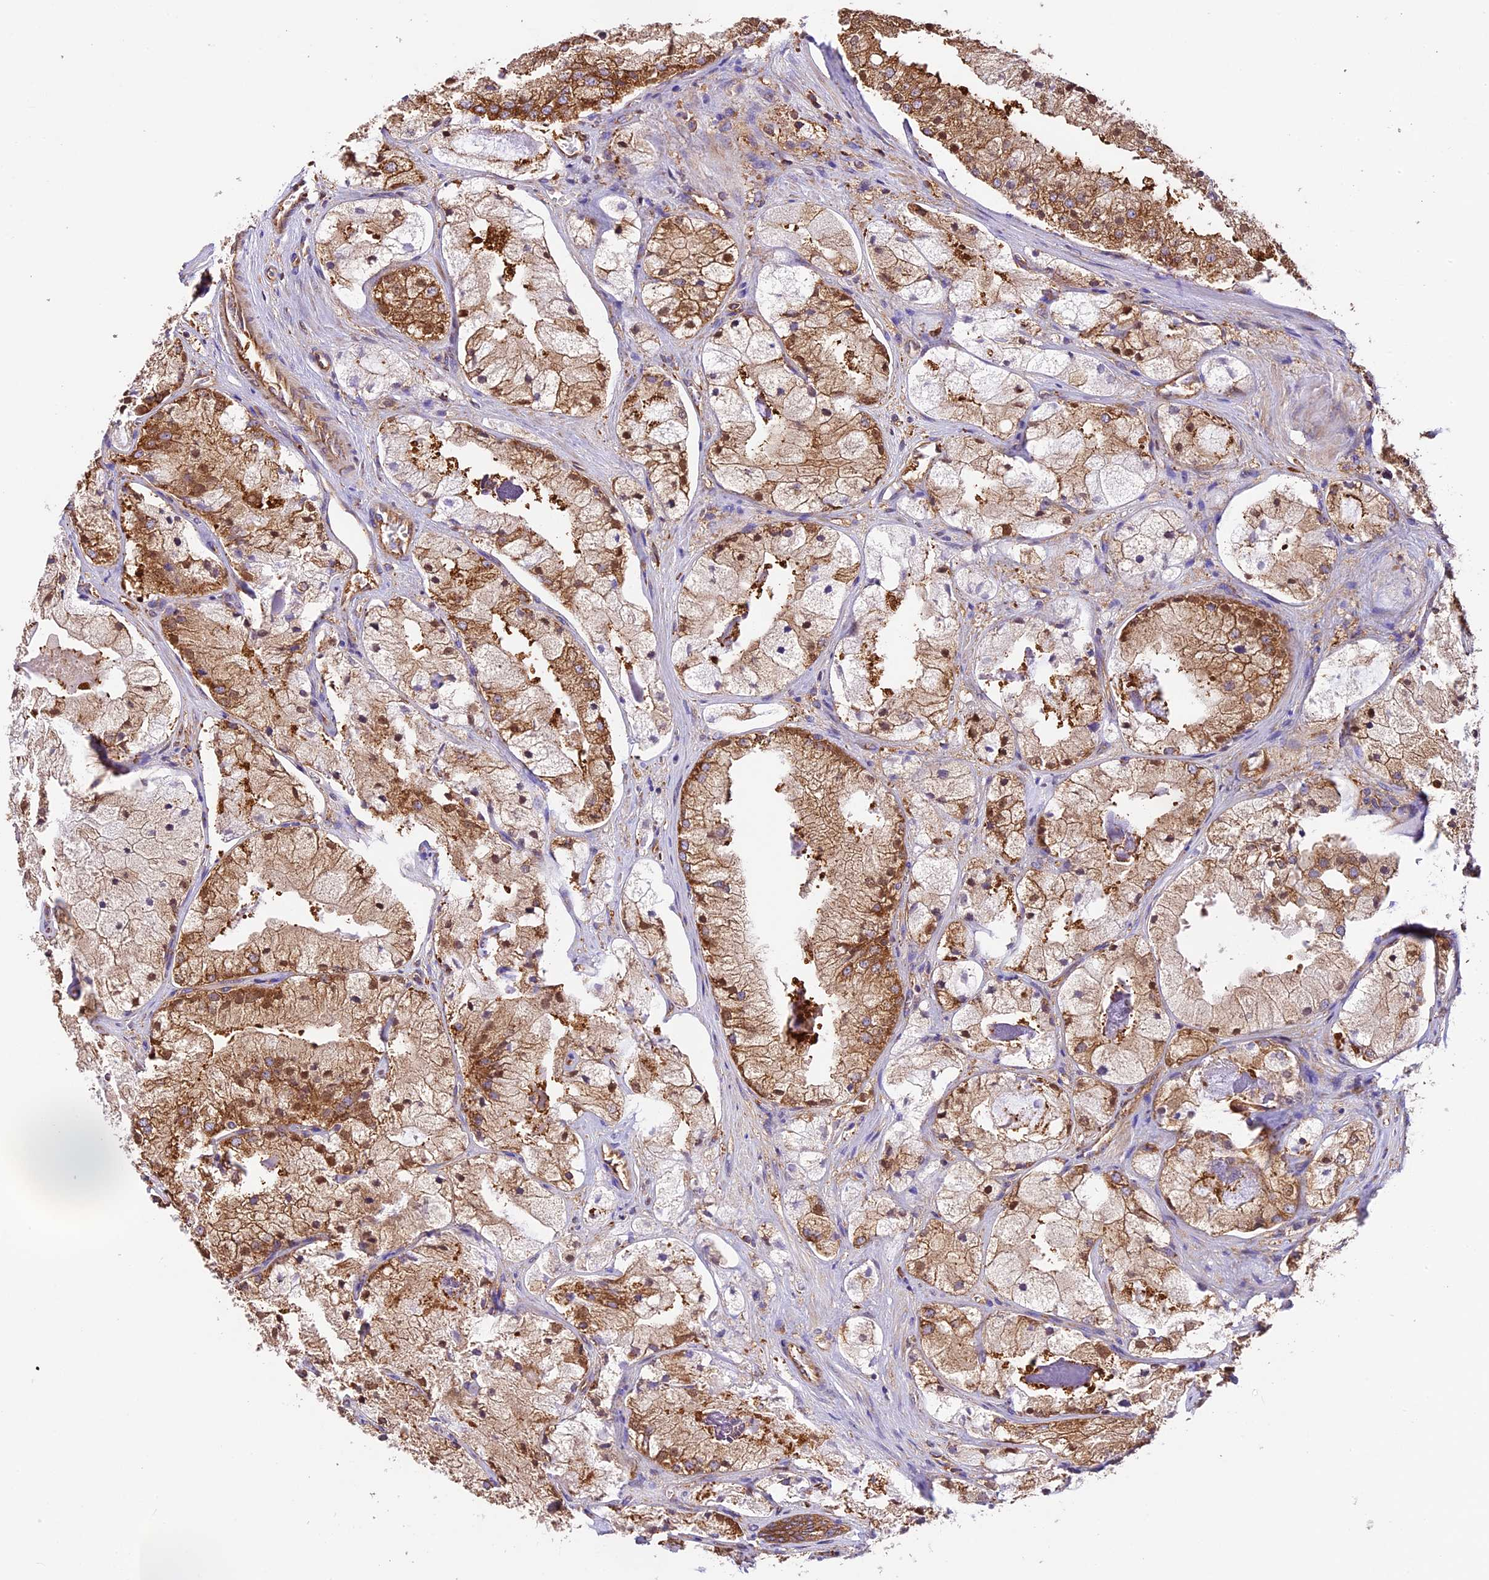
{"staining": {"intensity": "moderate", "quantity": ">75%", "location": "cytoplasmic/membranous"}, "tissue": "prostate cancer", "cell_type": "Tumor cells", "image_type": "cancer", "snomed": [{"axis": "morphology", "description": "Adenocarcinoma, High grade"}, {"axis": "topography", "description": "Prostate"}], "caption": "Prostate cancer (adenocarcinoma (high-grade)) stained with a brown dye exhibits moderate cytoplasmic/membranous positive expression in about >75% of tumor cells.", "gene": "KARS1", "patient": {"sex": "male", "age": 50}}